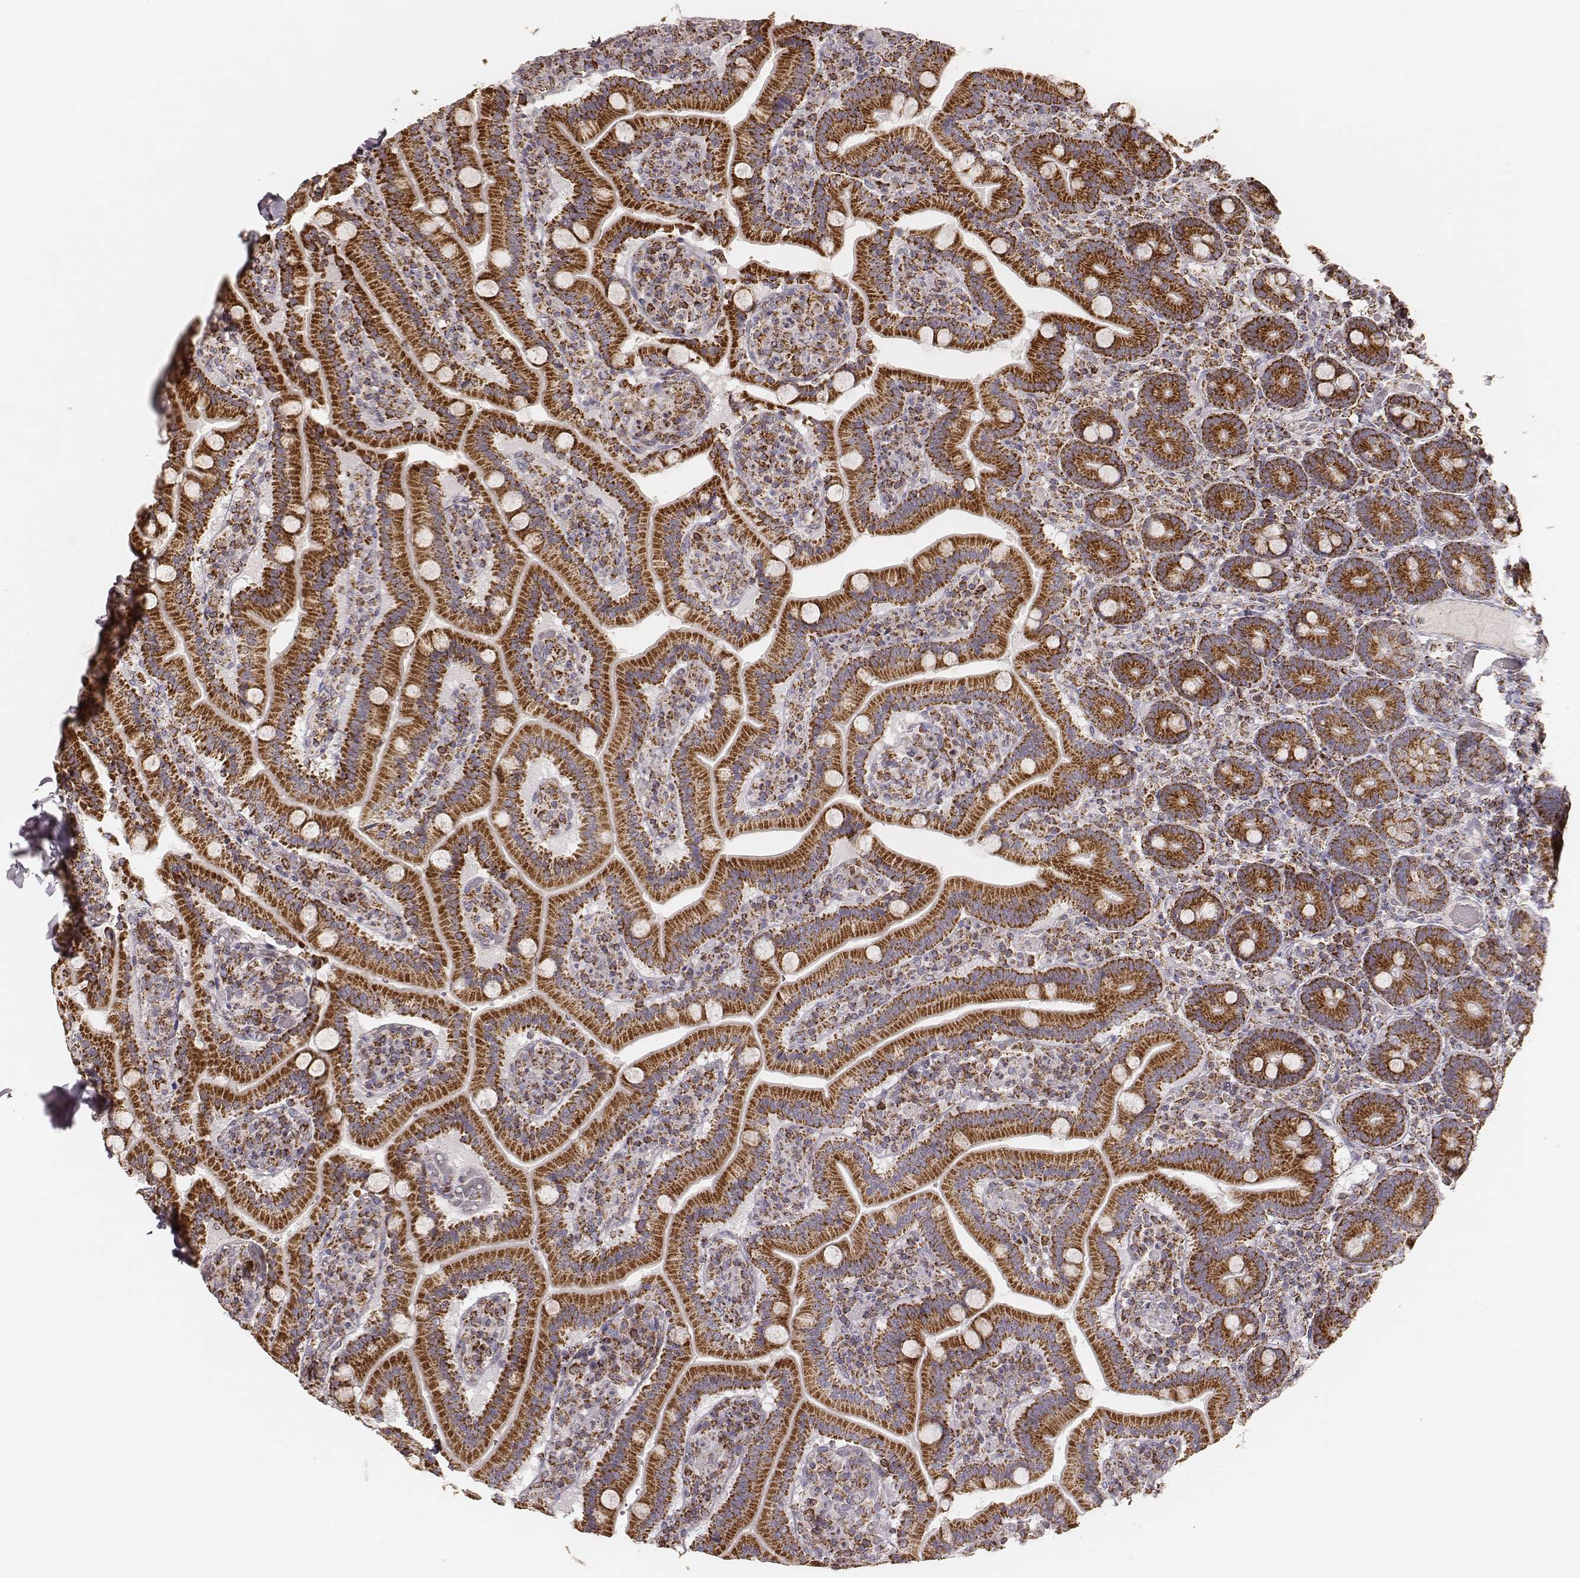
{"staining": {"intensity": "strong", "quantity": ">75%", "location": "cytoplasmic/membranous"}, "tissue": "duodenum", "cell_type": "Glandular cells", "image_type": "normal", "snomed": [{"axis": "morphology", "description": "Normal tissue, NOS"}, {"axis": "topography", "description": "Duodenum"}], "caption": "The photomicrograph exhibits immunohistochemical staining of unremarkable duodenum. There is strong cytoplasmic/membranous expression is appreciated in approximately >75% of glandular cells. (Stains: DAB in brown, nuclei in blue, Microscopy: brightfield microscopy at high magnification).", "gene": "CS", "patient": {"sex": "female", "age": 62}}